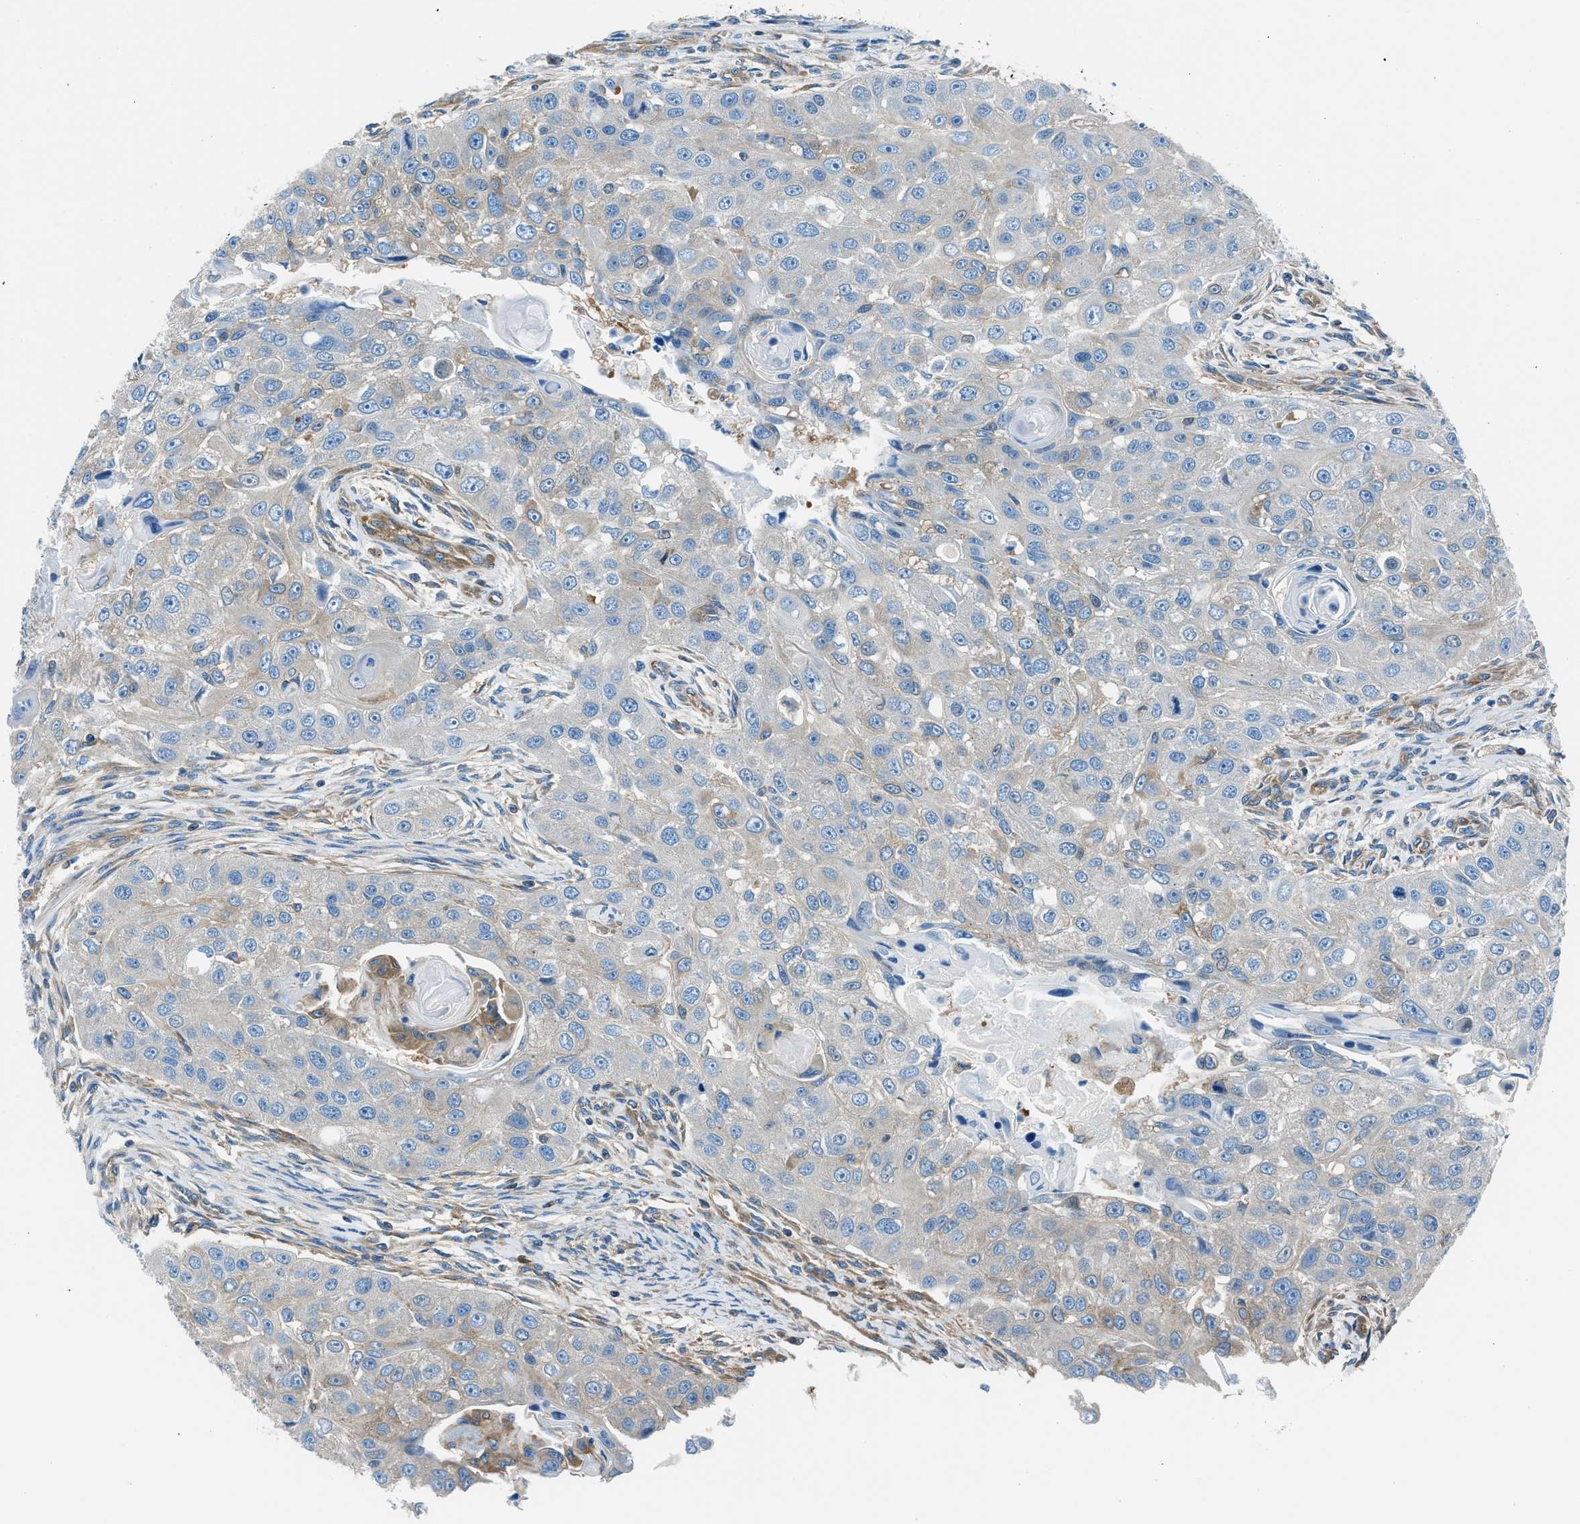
{"staining": {"intensity": "weak", "quantity": "<25%", "location": "cytoplasmic/membranous"}, "tissue": "head and neck cancer", "cell_type": "Tumor cells", "image_type": "cancer", "snomed": [{"axis": "morphology", "description": "Normal tissue, NOS"}, {"axis": "morphology", "description": "Squamous cell carcinoma, NOS"}, {"axis": "topography", "description": "Skeletal muscle"}, {"axis": "topography", "description": "Head-Neck"}], "caption": "Protein analysis of squamous cell carcinoma (head and neck) demonstrates no significant positivity in tumor cells. (DAB (3,3'-diaminobenzidine) IHC with hematoxylin counter stain).", "gene": "SARS1", "patient": {"sex": "male", "age": 51}}